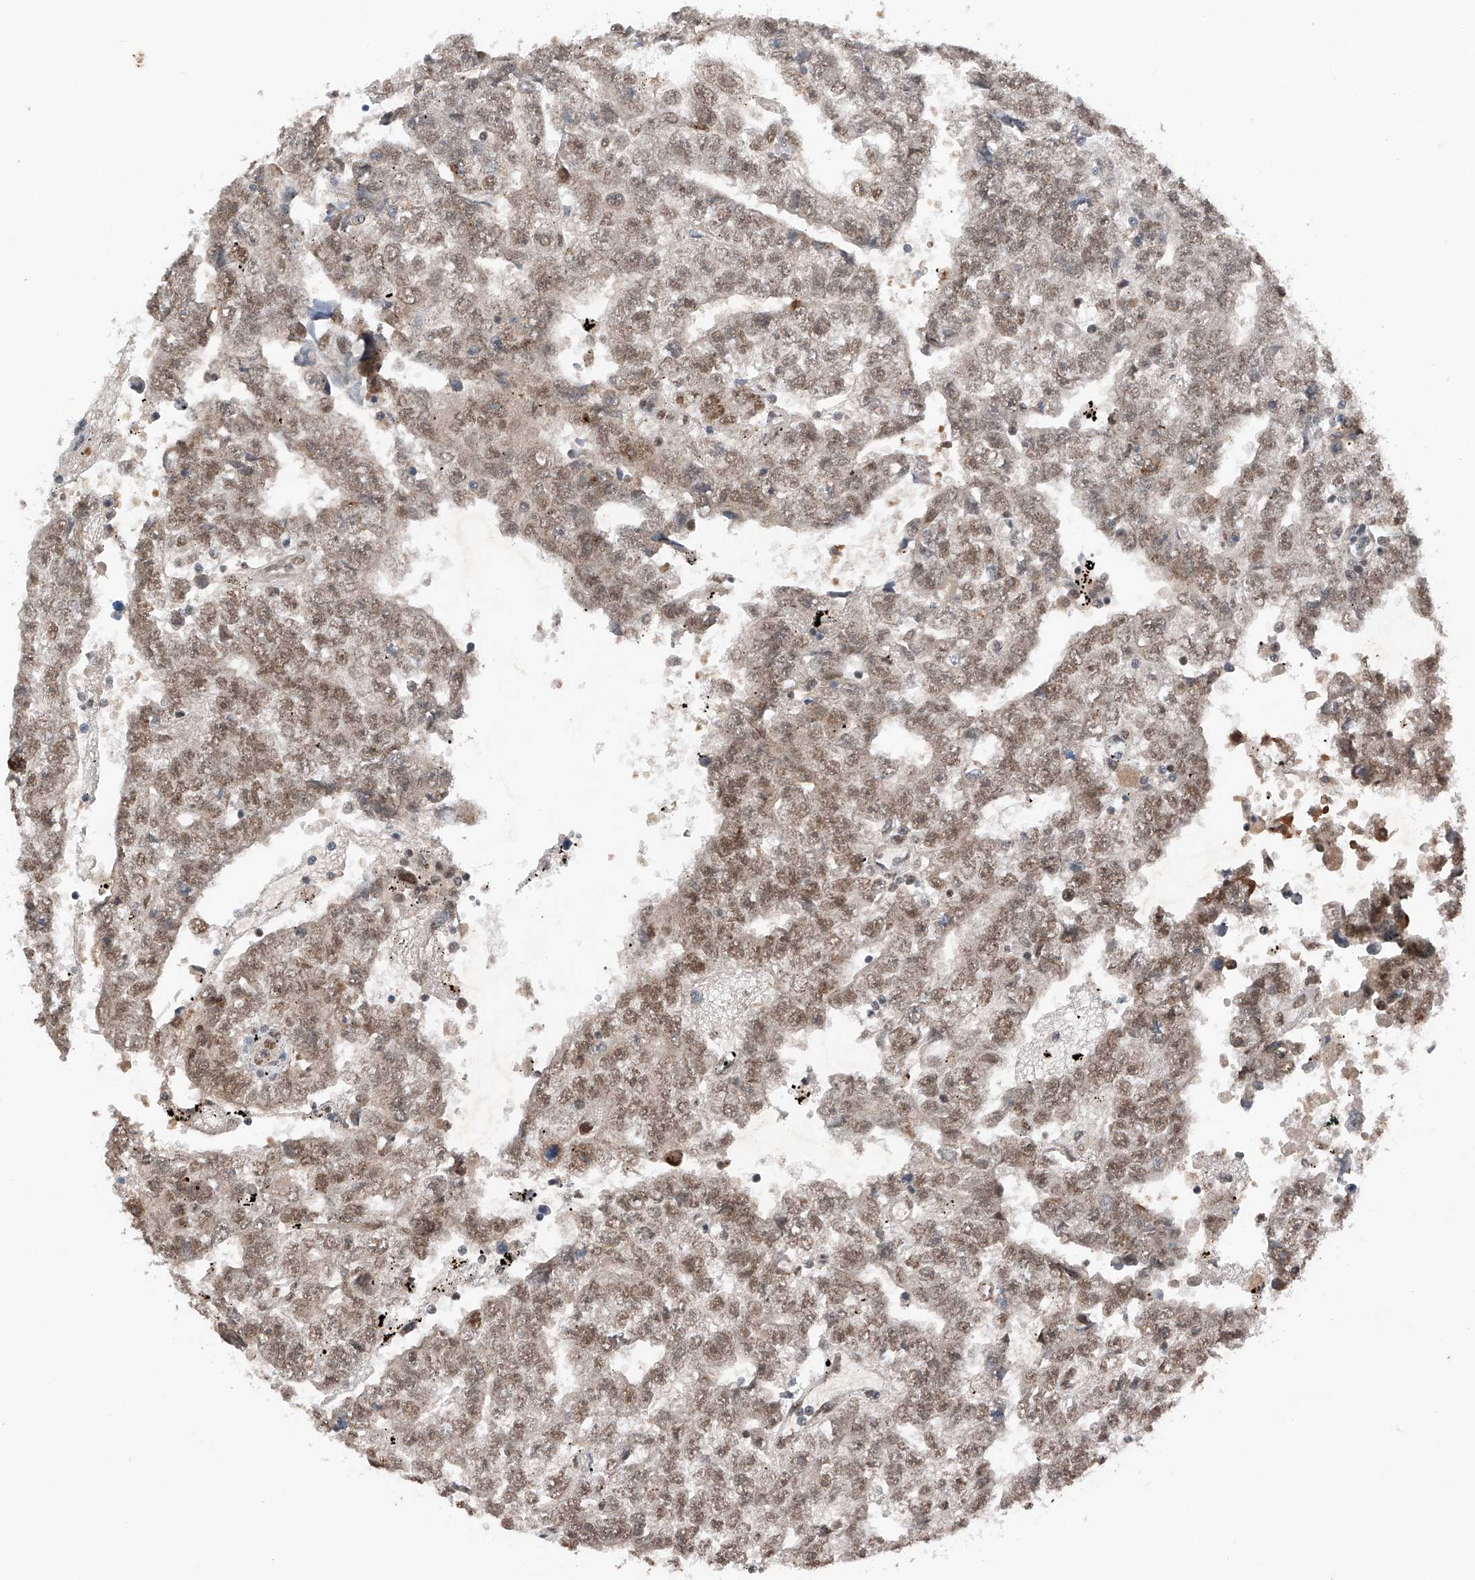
{"staining": {"intensity": "moderate", "quantity": ">75%", "location": "nuclear"}, "tissue": "testis cancer", "cell_type": "Tumor cells", "image_type": "cancer", "snomed": [{"axis": "morphology", "description": "Carcinoma, Embryonal, NOS"}, {"axis": "topography", "description": "Testis"}], "caption": "Immunohistochemical staining of testis cancer (embryonal carcinoma) shows medium levels of moderate nuclear protein expression in about >75% of tumor cells.", "gene": "TBX4", "patient": {"sex": "male", "age": 25}}